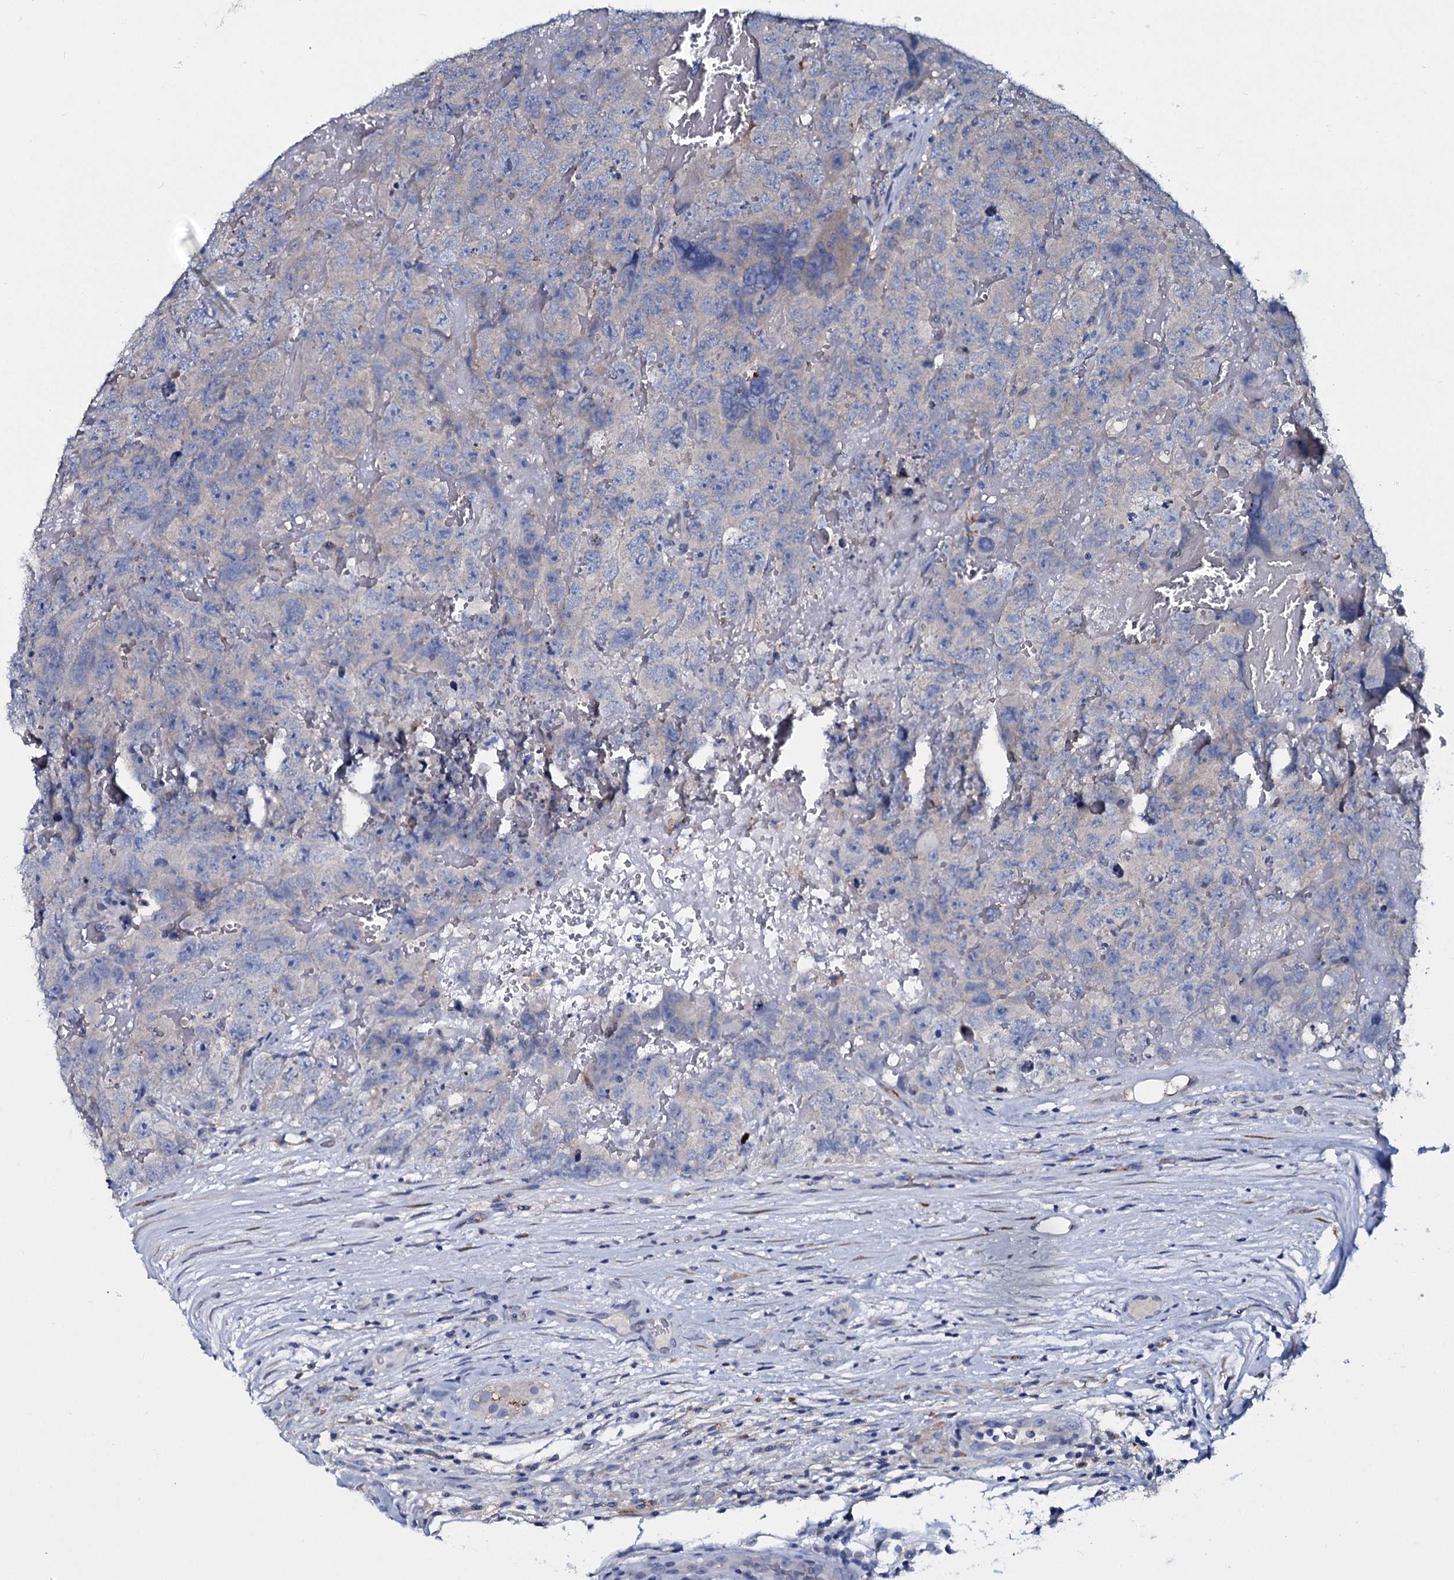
{"staining": {"intensity": "weak", "quantity": "<25%", "location": "cytoplasmic/membranous"}, "tissue": "testis cancer", "cell_type": "Tumor cells", "image_type": "cancer", "snomed": [{"axis": "morphology", "description": "Carcinoma, Embryonal, NOS"}, {"axis": "topography", "description": "Testis"}], "caption": "This is a image of immunohistochemistry (IHC) staining of testis cancer, which shows no positivity in tumor cells.", "gene": "TPGS2", "patient": {"sex": "male", "age": 45}}